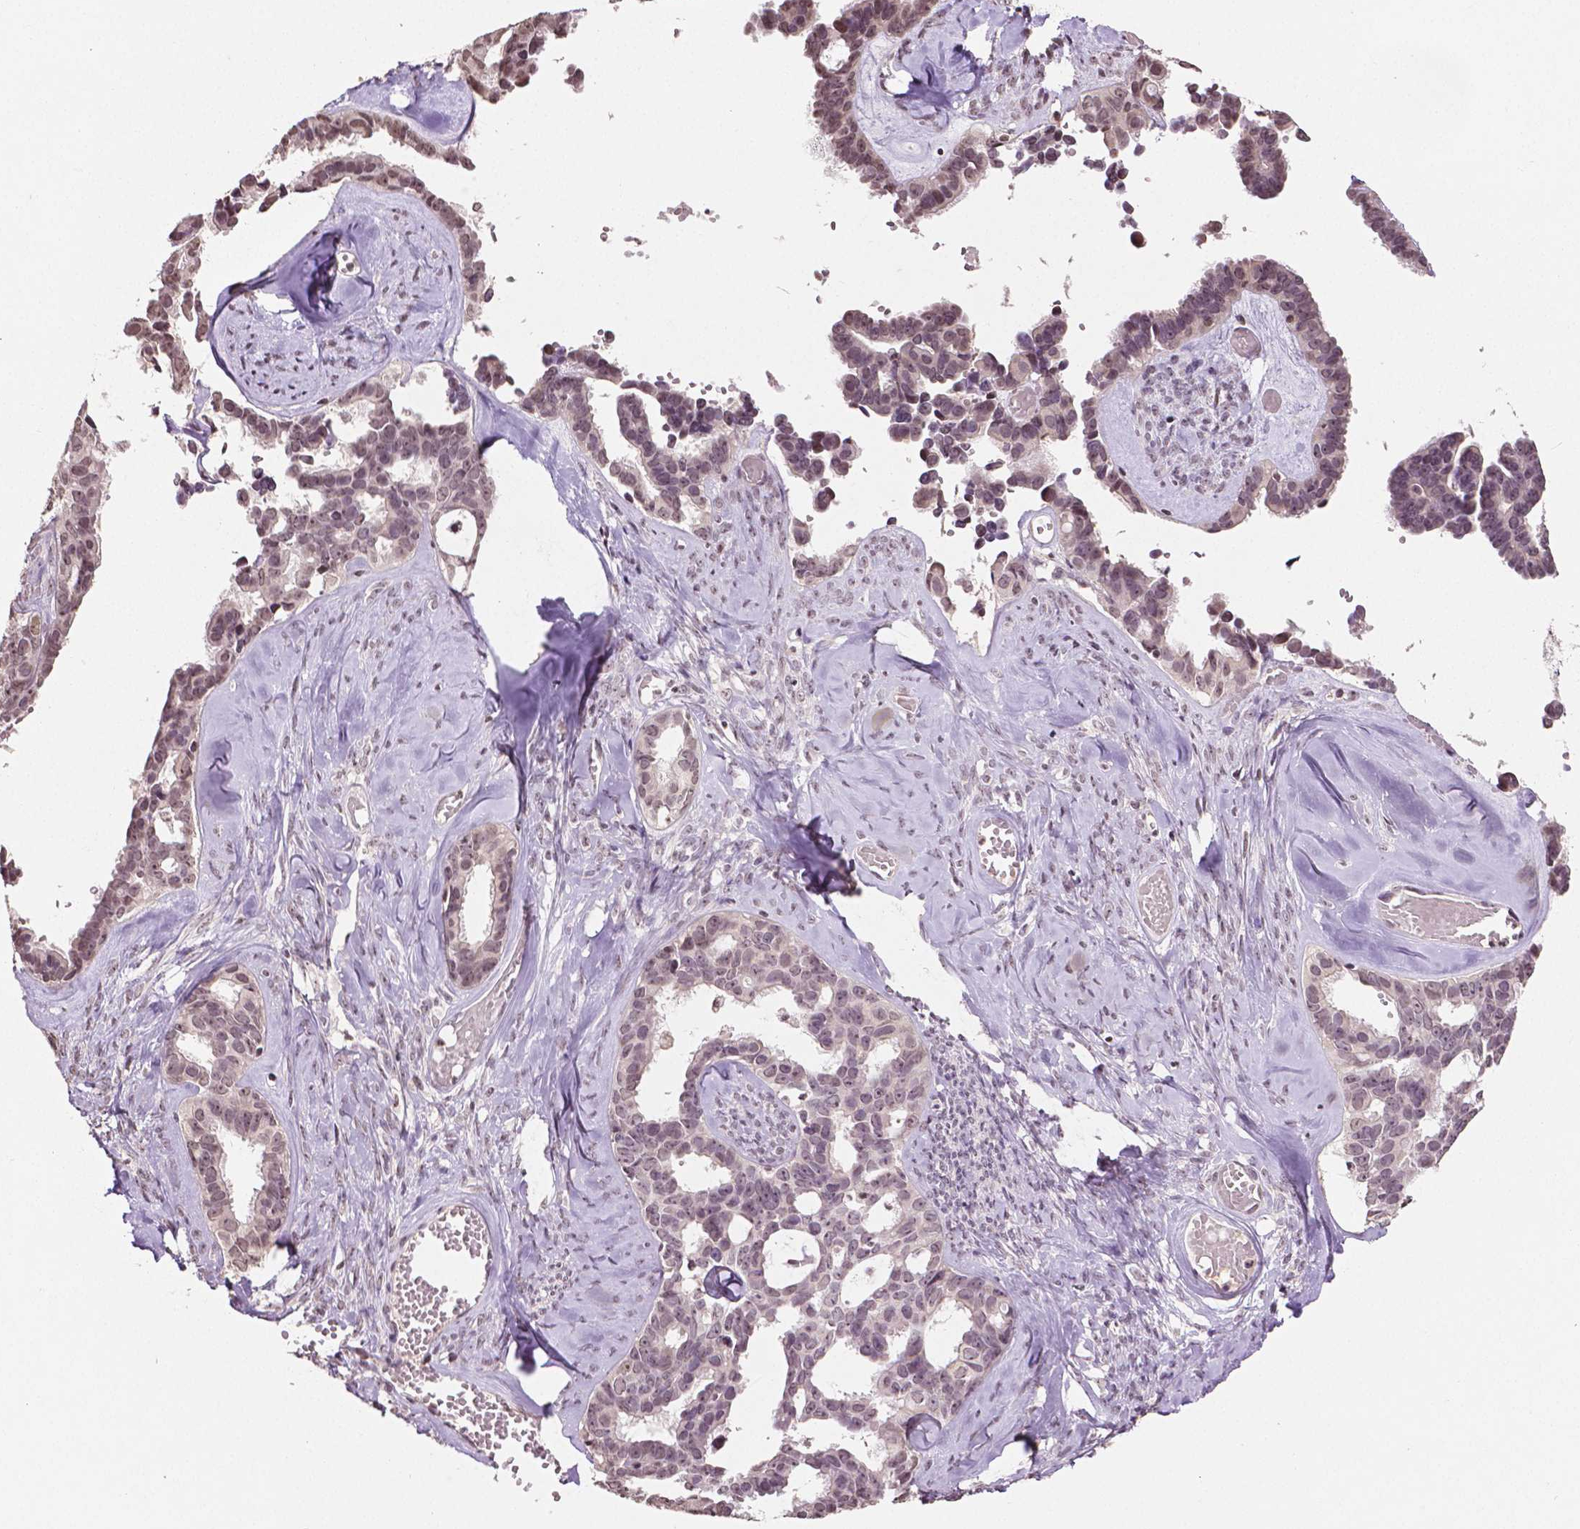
{"staining": {"intensity": "moderate", "quantity": ">75%", "location": "nuclear"}, "tissue": "ovarian cancer", "cell_type": "Tumor cells", "image_type": "cancer", "snomed": [{"axis": "morphology", "description": "Cystadenocarcinoma, serous, NOS"}, {"axis": "topography", "description": "Ovary"}], "caption": "Protein staining of ovarian cancer (serous cystadenocarcinoma) tissue shows moderate nuclear expression in about >75% of tumor cells. (DAB = brown stain, brightfield microscopy at high magnification).", "gene": "DEK", "patient": {"sex": "female", "age": 69}}